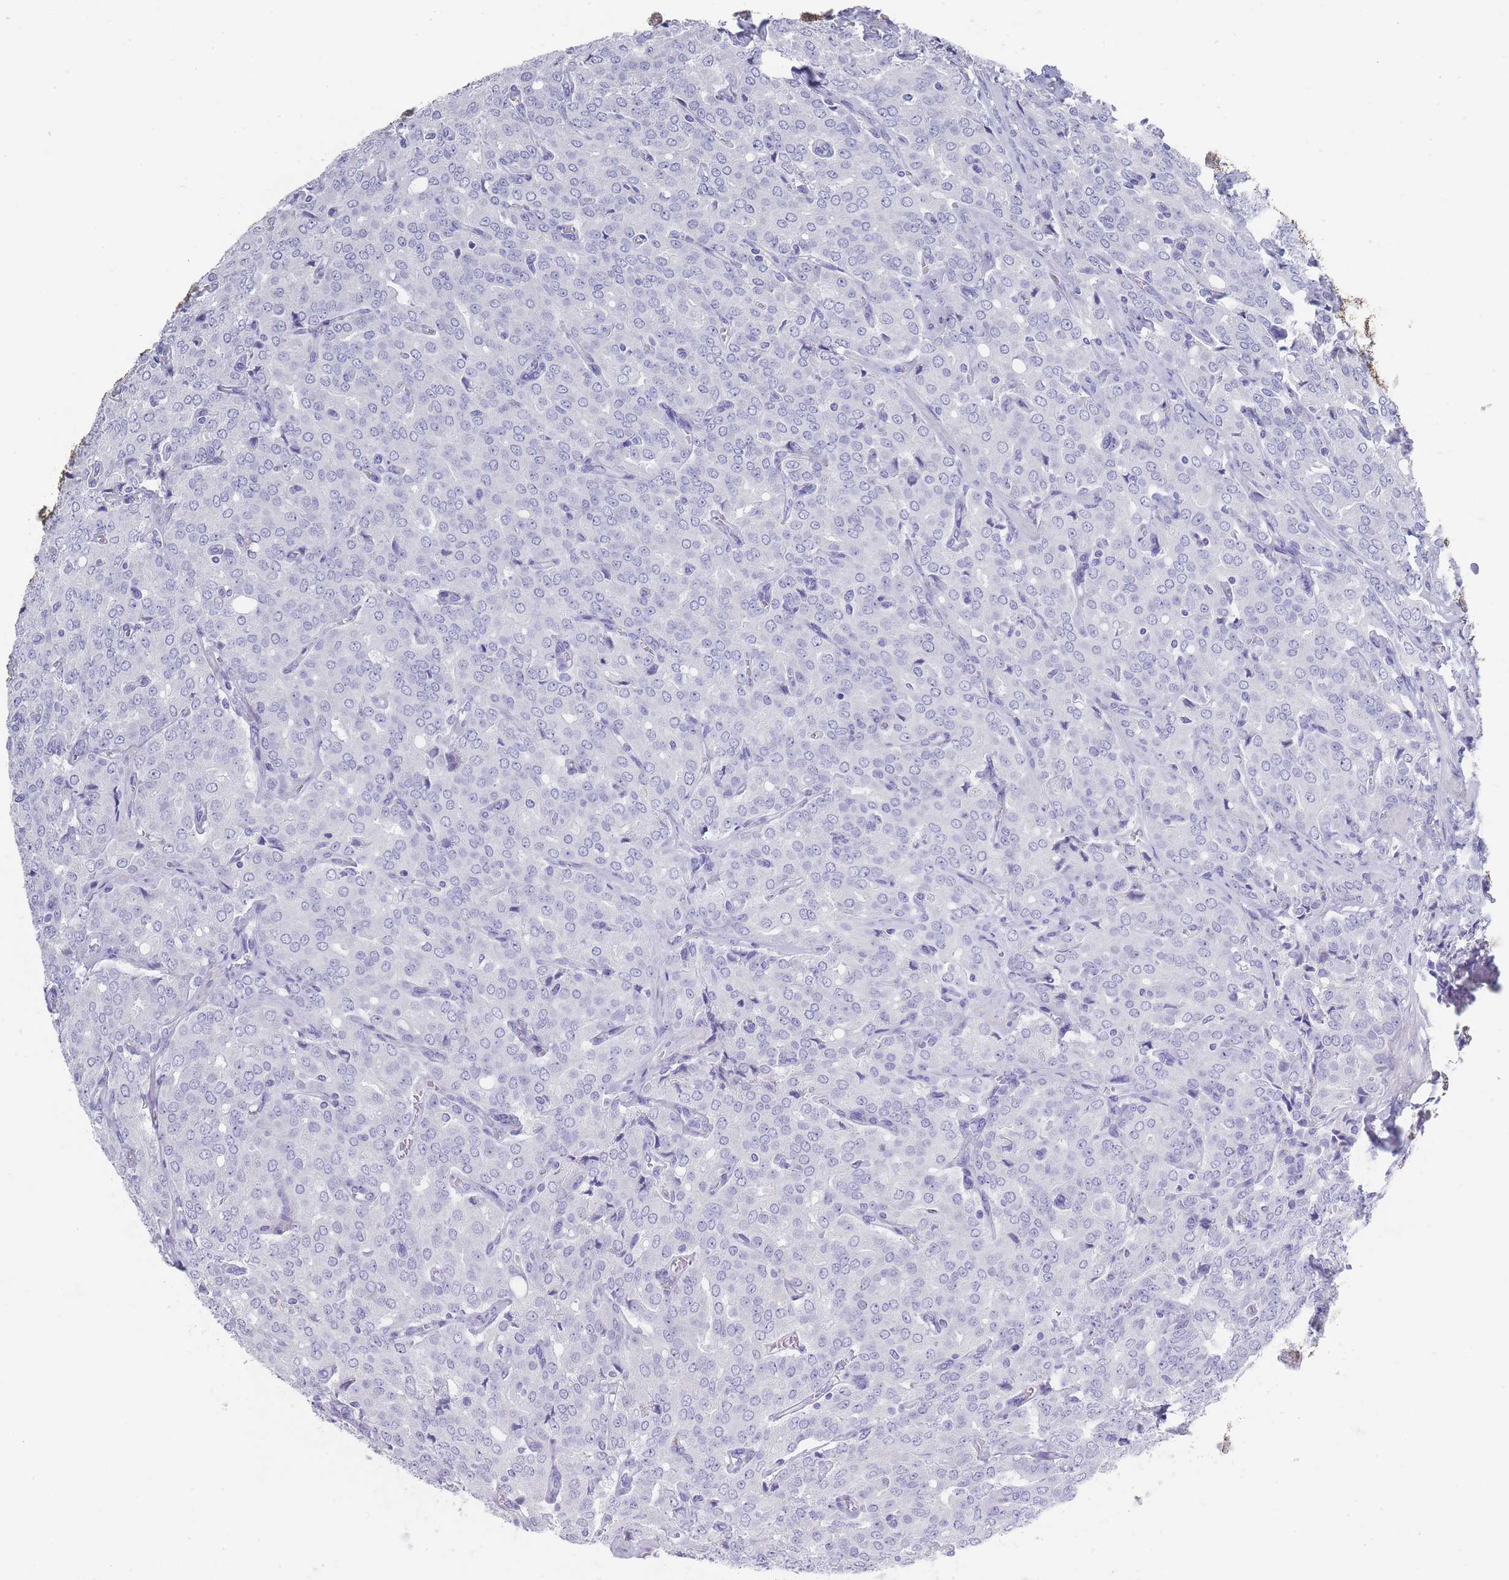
{"staining": {"intensity": "negative", "quantity": "none", "location": "none"}, "tissue": "prostate cancer", "cell_type": "Tumor cells", "image_type": "cancer", "snomed": [{"axis": "morphology", "description": "Adenocarcinoma, High grade"}, {"axis": "topography", "description": "Prostate"}], "caption": "Immunohistochemical staining of prostate adenocarcinoma (high-grade) reveals no significant positivity in tumor cells.", "gene": "RAB2B", "patient": {"sex": "male", "age": 68}}